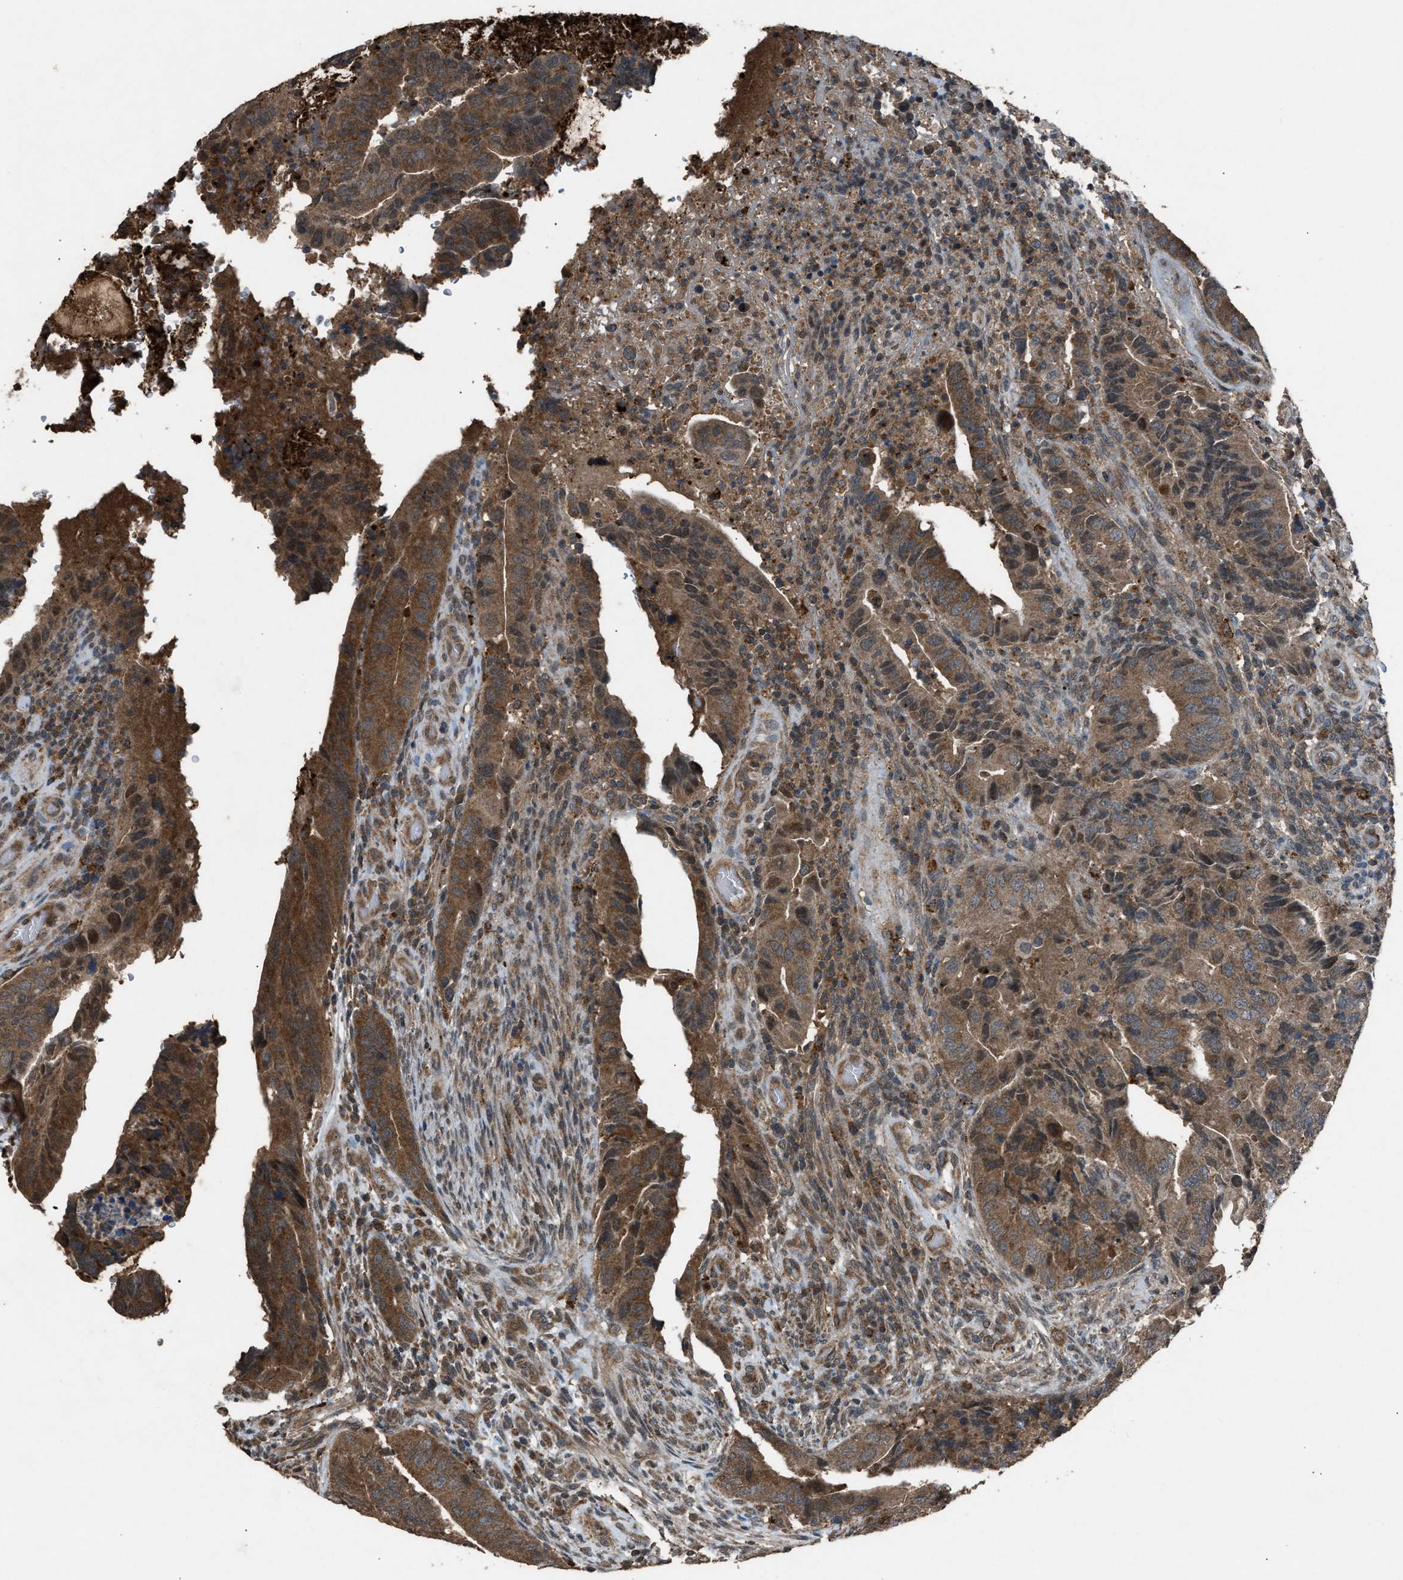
{"staining": {"intensity": "moderate", "quantity": ">75%", "location": "cytoplasmic/membranous"}, "tissue": "colorectal cancer", "cell_type": "Tumor cells", "image_type": "cancer", "snomed": [{"axis": "morphology", "description": "Normal tissue, NOS"}, {"axis": "morphology", "description": "Adenocarcinoma, NOS"}, {"axis": "topography", "description": "Colon"}], "caption": "Immunohistochemical staining of colorectal cancer shows medium levels of moderate cytoplasmic/membranous protein staining in approximately >75% of tumor cells.", "gene": "PSMD1", "patient": {"sex": "male", "age": 56}}